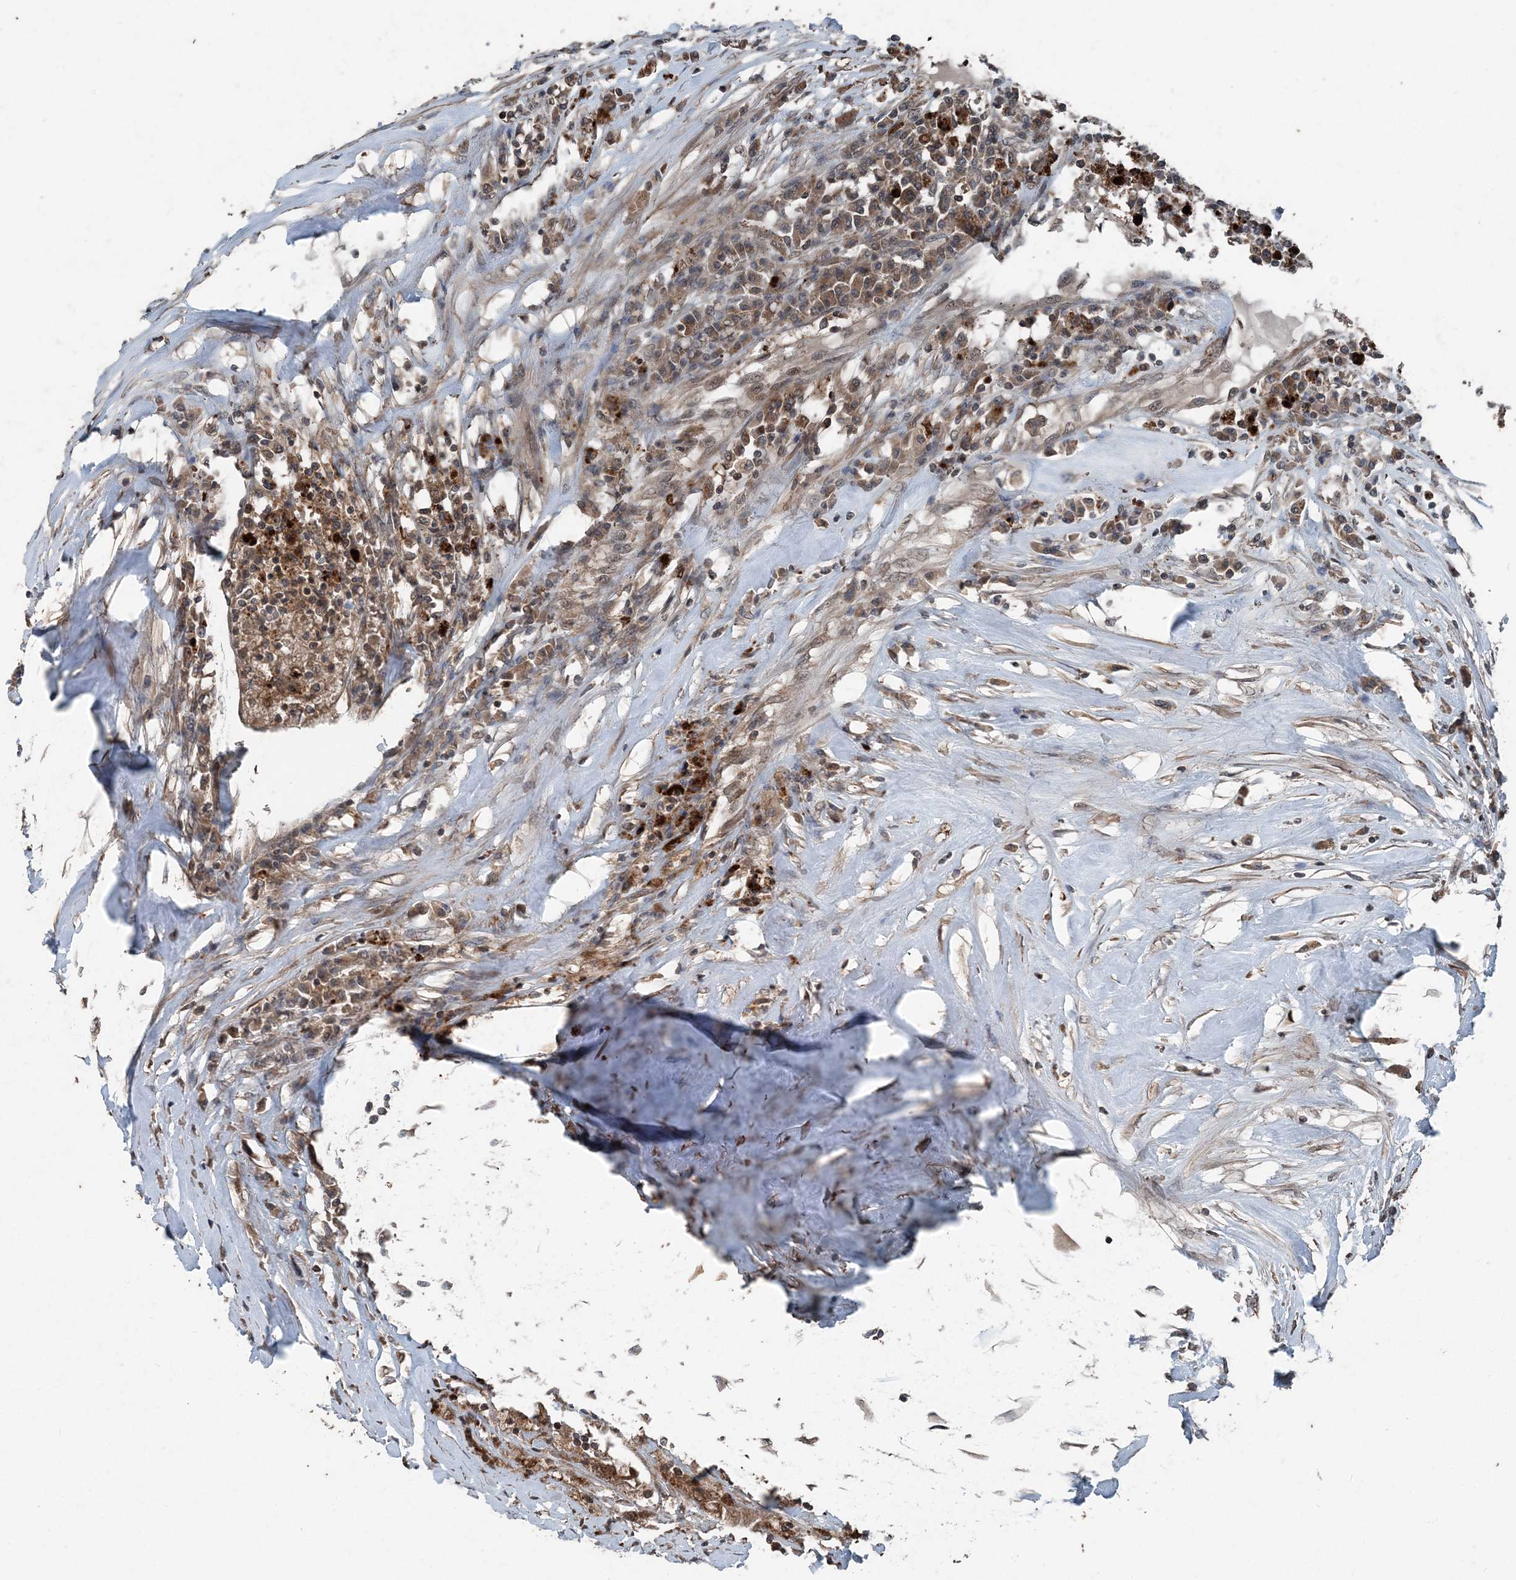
{"staining": {"intensity": "moderate", "quantity": ">75%", "location": "cytoplasmic/membranous"}, "tissue": "colorectal cancer", "cell_type": "Tumor cells", "image_type": "cancer", "snomed": [{"axis": "morphology", "description": "Adenocarcinoma, NOS"}, {"axis": "topography", "description": "Rectum"}], "caption": "Brown immunohistochemical staining in human adenocarcinoma (colorectal) displays moderate cytoplasmic/membranous staining in about >75% of tumor cells.", "gene": "CFL1", "patient": {"sex": "male", "age": 63}}